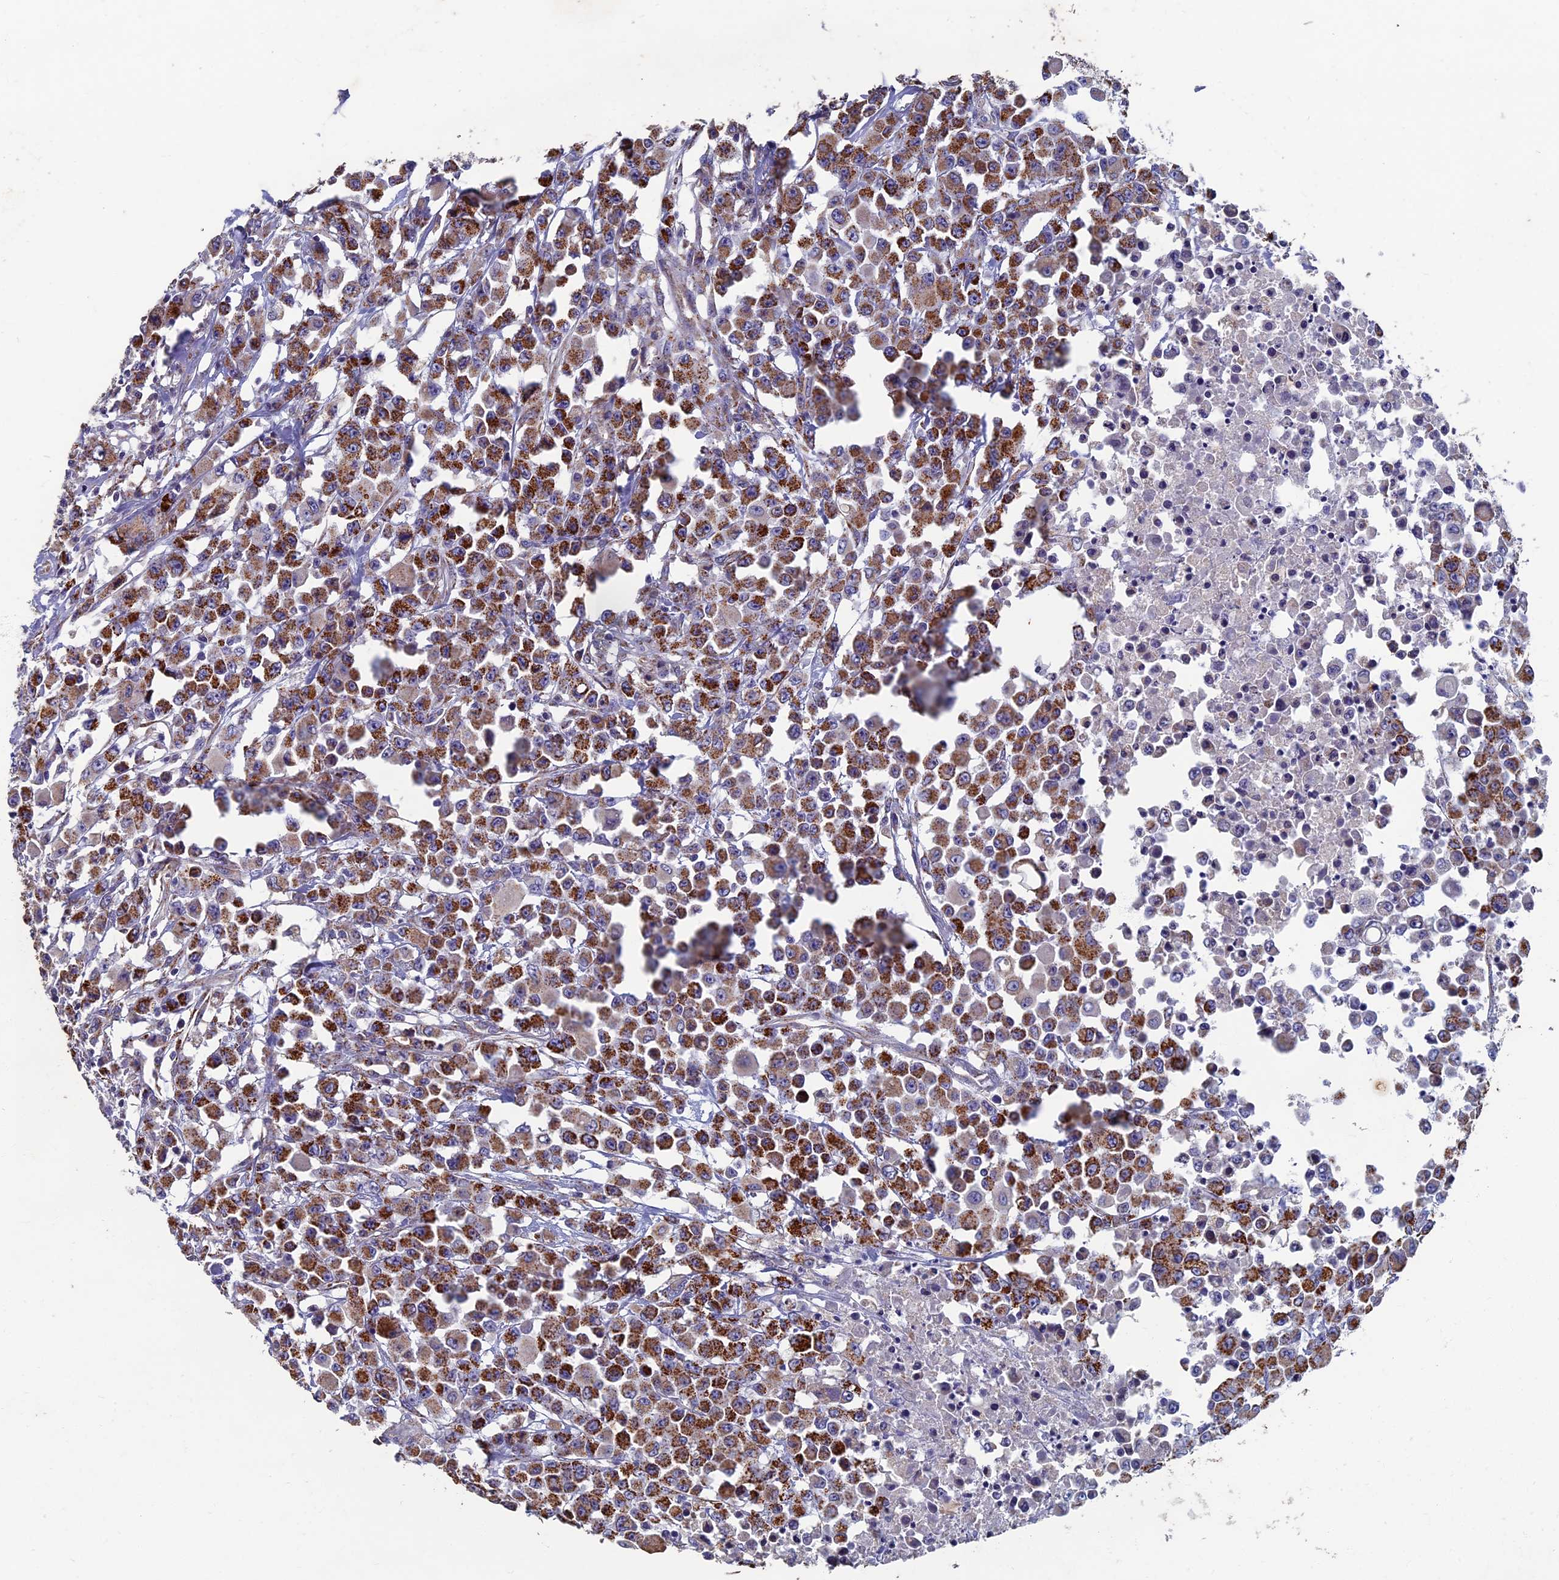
{"staining": {"intensity": "moderate", "quantity": ">75%", "location": "cytoplasmic/membranous"}, "tissue": "colorectal cancer", "cell_type": "Tumor cells", "image_type": "cancer", "snomed": [{"axis": "morphology", "description": "Adenocarcinoma, NOS"}, {"axis": "topography", "description": "Colon"}], "caption": "Immunohistochemical staining of adenocarcinoma (colorectal) reveals medium levels of moderate cytoplasmic/membranous protein expression in approximately >75% of tumor cells.", "gene": "OAT", "patient": {"sex": "male", "age": 51}}